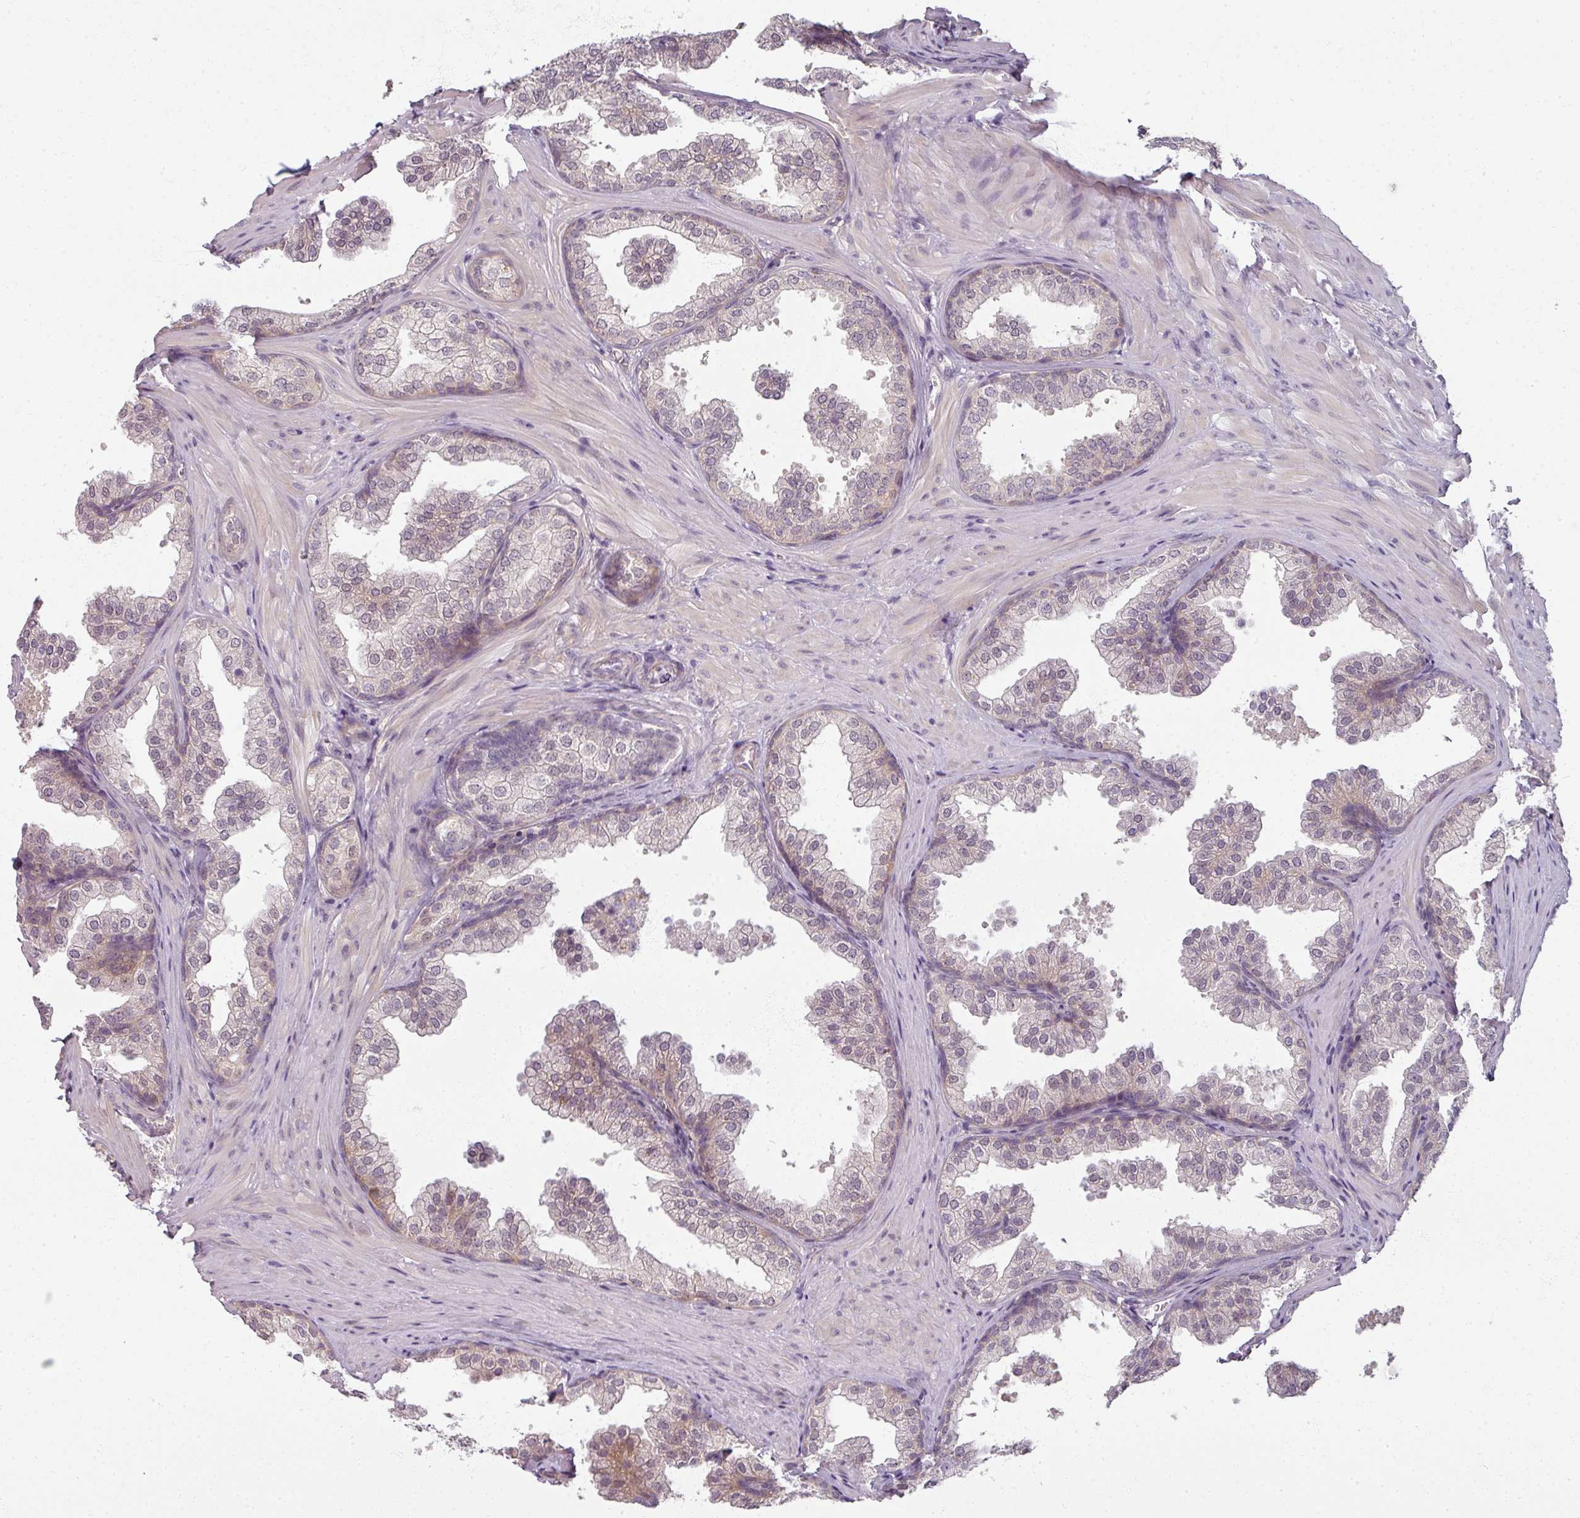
{"staining": {"intensity": "weak", "quantity": "<25%", "location": "cytoplasmic/membranous,nuclear"}, "tissue": "prostate", "cell_type": "Glandular cells", "image_type": "normal", "snomed": [{"axis": "morphology", "description": "Normal tissue, NOS"}, {"axis": "topography", "description": "Prostate"}], "caption": "IHC micrograph of normal human prostate stained for a protein (brown), which displays no staining in glandular cells. (DAB IHC visualized using brightfield microscopy, high magnification).", "gene": "MYMK", "patient": {"sex": "male", "age": 37}}